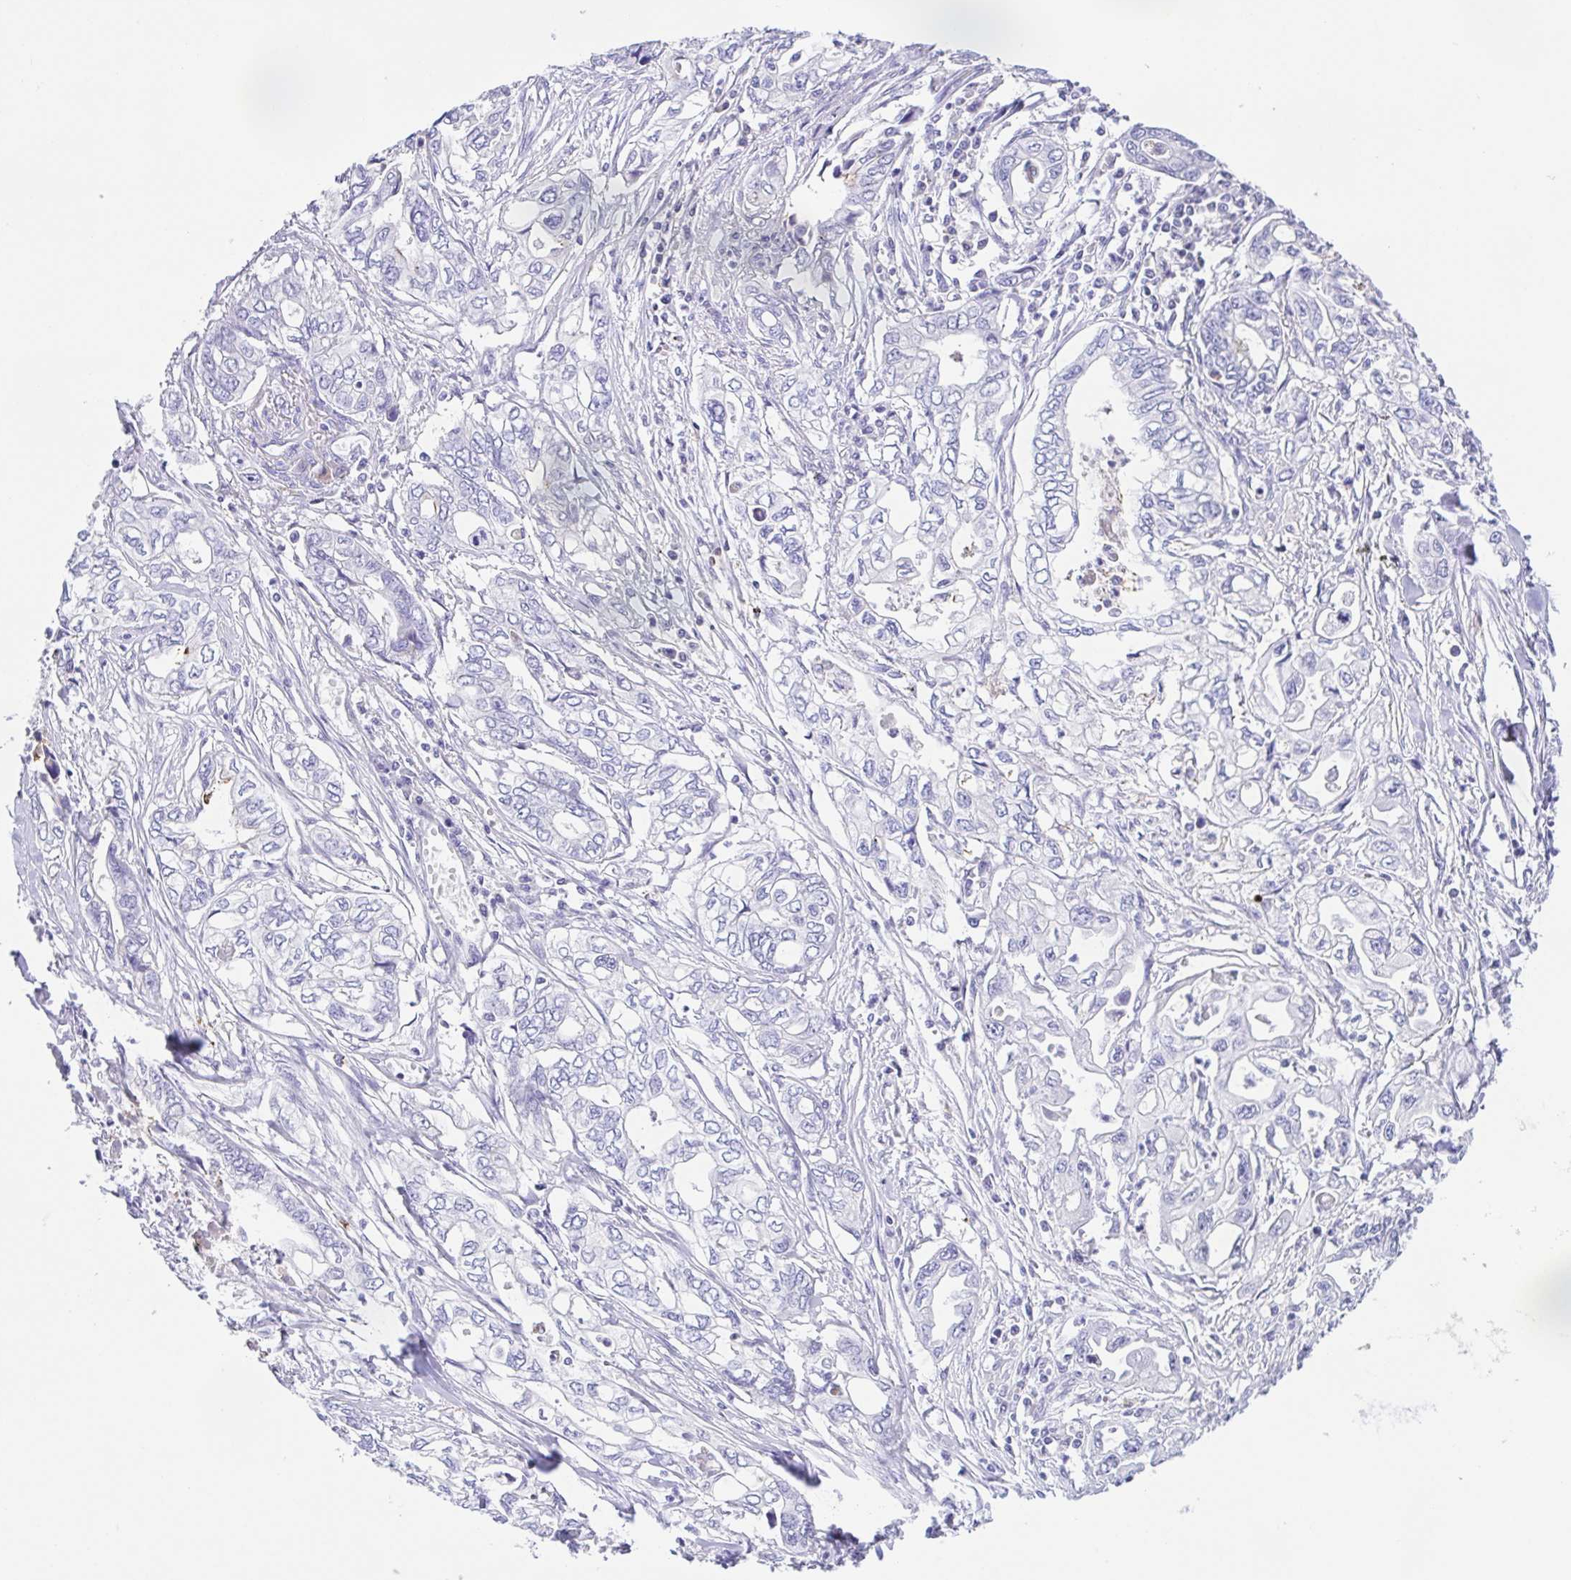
{"staining": {"intensity": "negative", "quantity": "none", "location": "none"}, "tissue": "pancreatic cancer", "cell_type": "Tumor cells", "image_type": "cancer", "snomed": [{"axis": "morphology", "description": "Adenocarcinoma, NOS"}, {"axis": "topography", "description": "Pancreas"}], "caption": "IHC histopathology image of adenocarcinoma (pancreatic) stained for a protein (brown), which exhibits no positivity in tumor cells.", "gene": "ARPP21", "patient": {"sex": "male", "age": 68}}